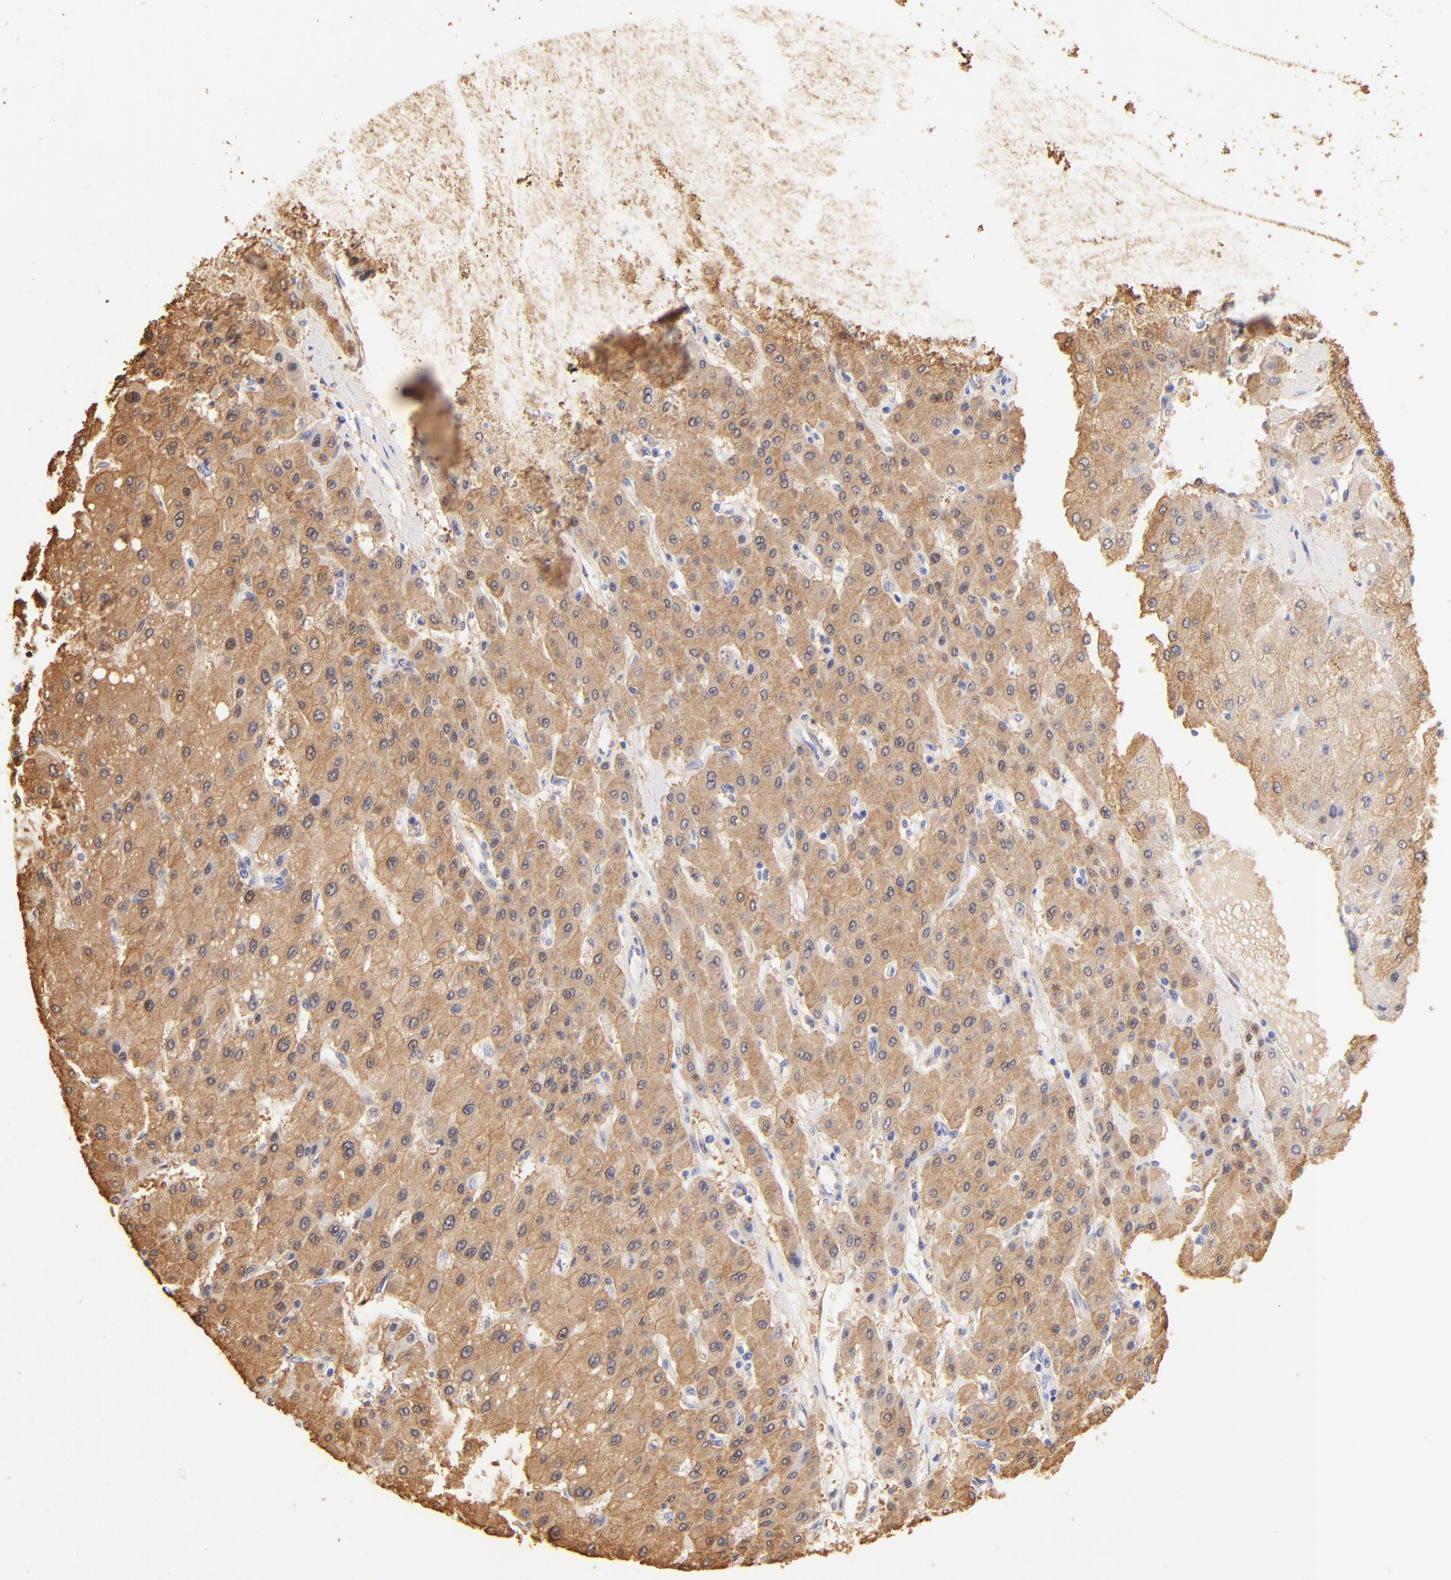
{"staining": {"intensity": "moderate", "quantity": ">75%", "location": "cytoplasmic/membranous"}, "tissue": "liver cancer", "cell_type": "Tumor cells", "image_type": "cancer", "snomed": [{"axis": "morphology", "description": "Carcinoma, Hepatocellular, NOS"}, {"axis": "topography", "description": "Liver"}], "caption": "Immunohistochemistry of human hepatocellular carcinoma (liver) demonstrates medium levels of moderate cytoplasmic/membranous positivity in approximately >75% of tumor cells. Nuclei are stained in blue.", "gene": "ALDH1A1", "patient": {"sex": "female", "age": 52}}